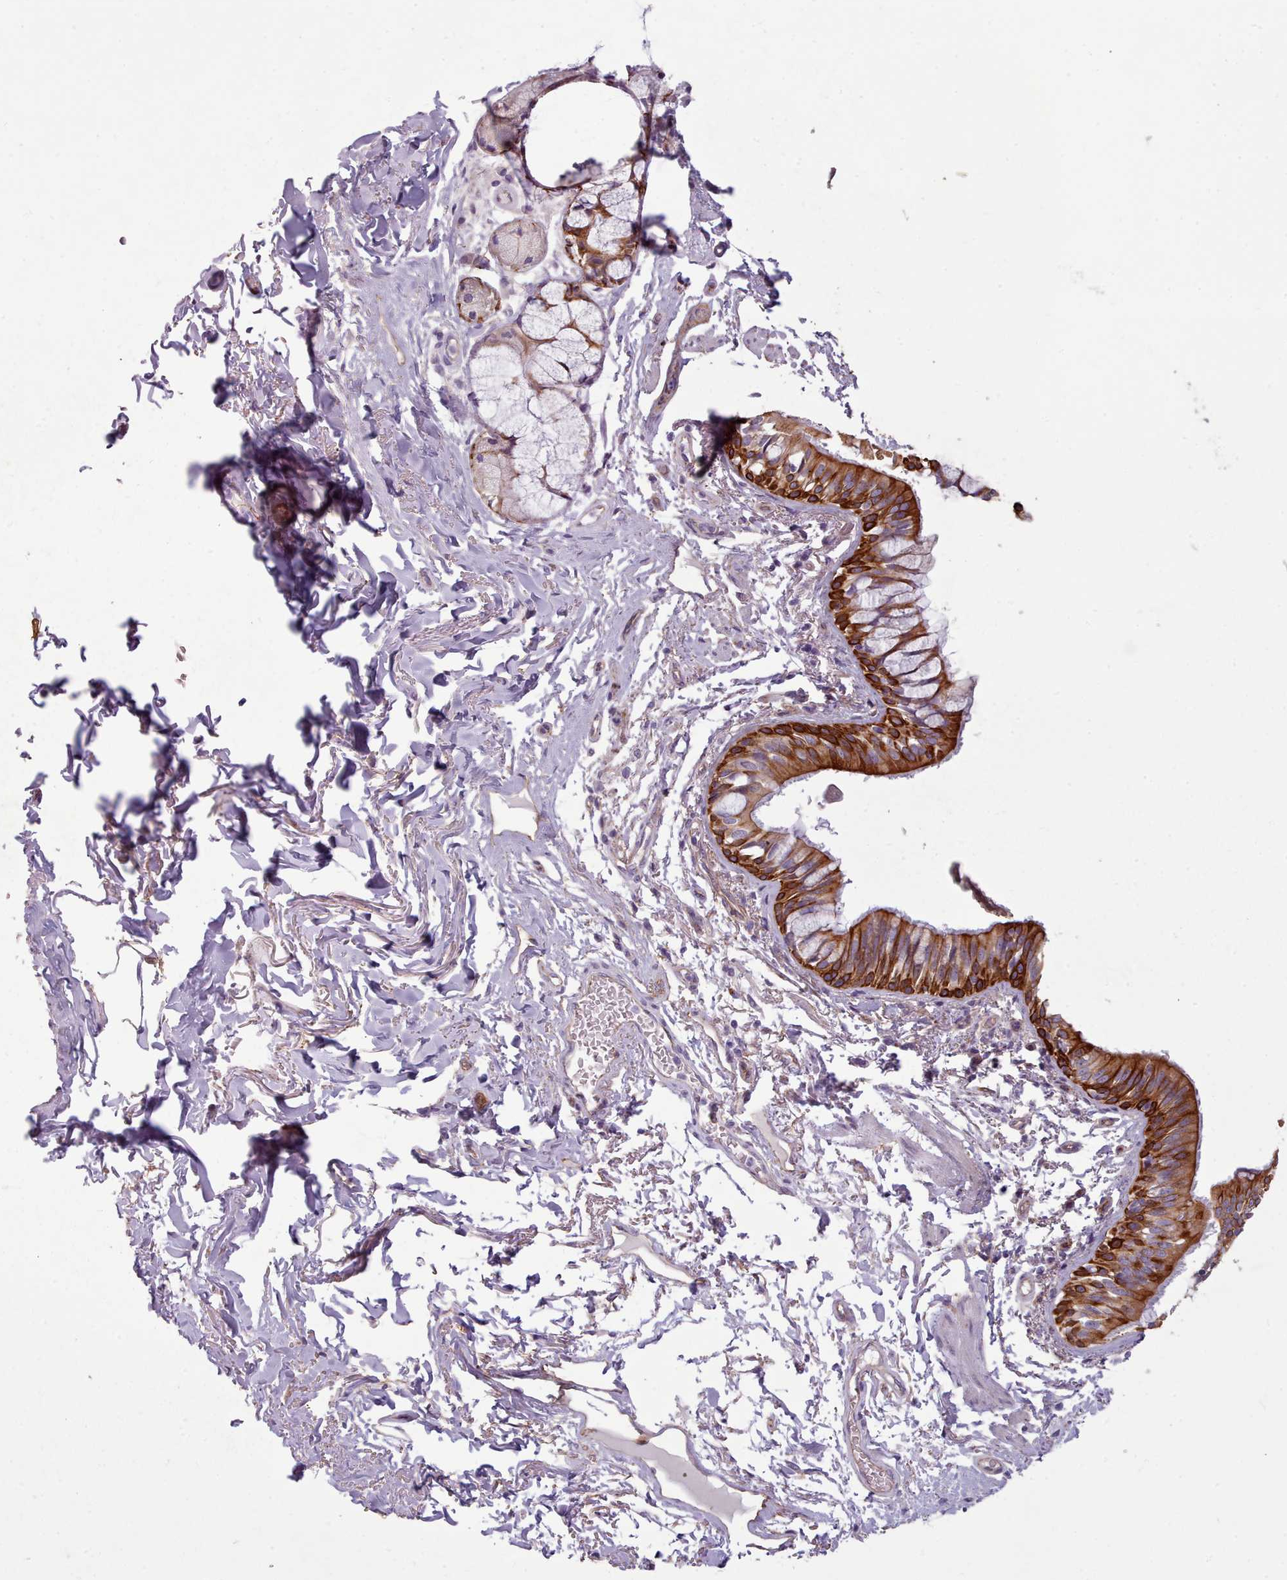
{"staining": {"intensity": "strong", "quantity": ">75%", "location": "cytoplasmic/membranous"}, "tissue": "bronchus", "cell_type": "Respiratory epithelial cells", "image_type": "normal", "snomed": [{"axis": "morphology", "description": "Normal tissue, NOS"}, {"axis": "topography", "description": "Bronchus"}], "caption": "A brown stain highlights strong cytoplasmic/membranous staining of a protein in respiratory epithelial cells of unremarkable human bronchus. (Brightfield microscopy of DAB IHC at high magnification).", "gene": "PLD4", "patient": {"sex": "male", "age": 70}}